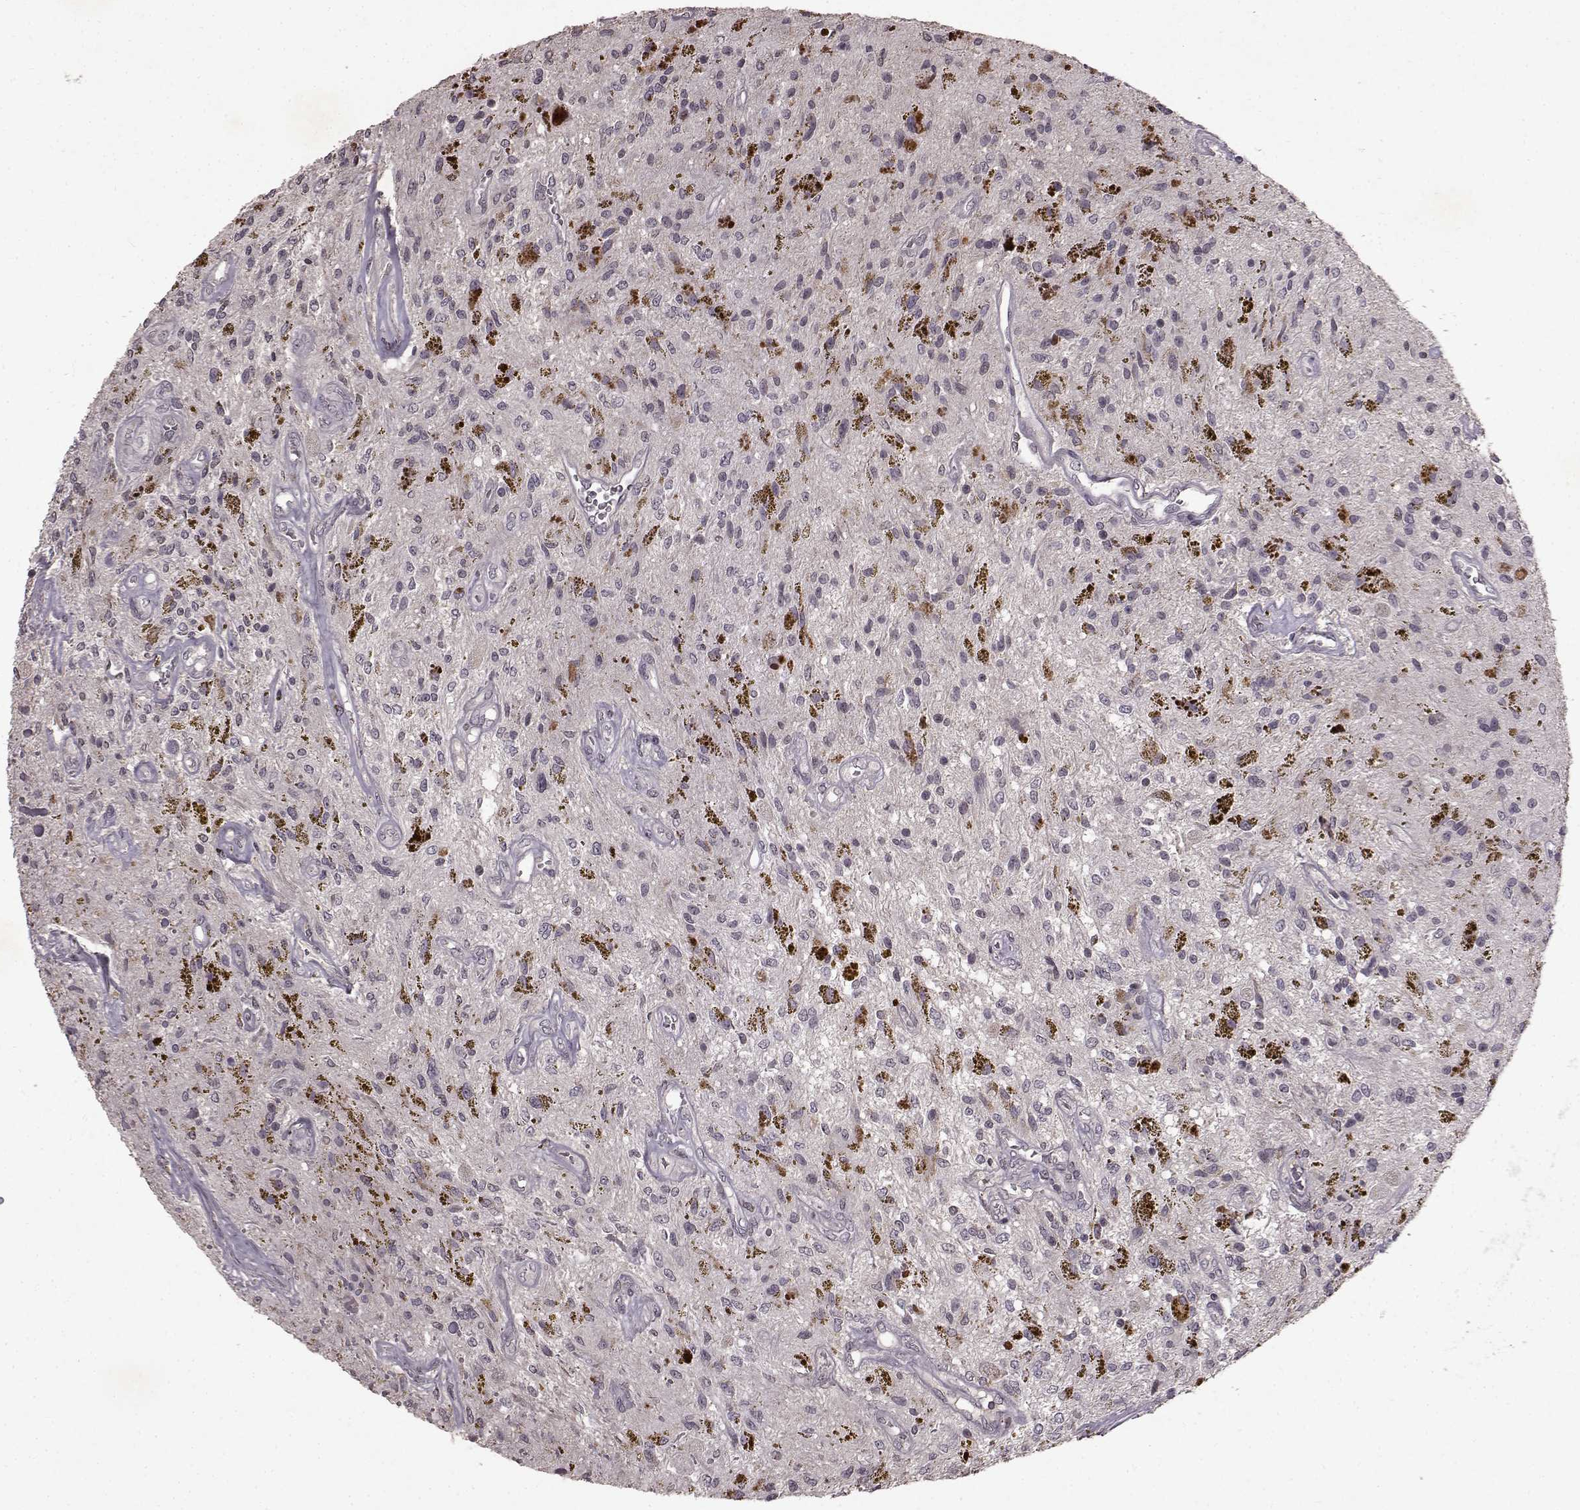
{"staining": {"intensity": "negative", "quantity": "none", "location": "none"}, "tissue": "glioma", "cell_type": "Tumor cells", "image_type": "cancer", "snomed": [{"axis": "morphology", "description": "Glioma, malignant, Low grade"}, {"axis": "topography", "description": "Cerebellum"}], "caption": "DAB (3,3'-diaminobenzidine) immunohistochemical staining of glioma displays no significant positivity in tumor cells.", "gene": "LHB", "patient": {"sex": "female", "age": 14}}